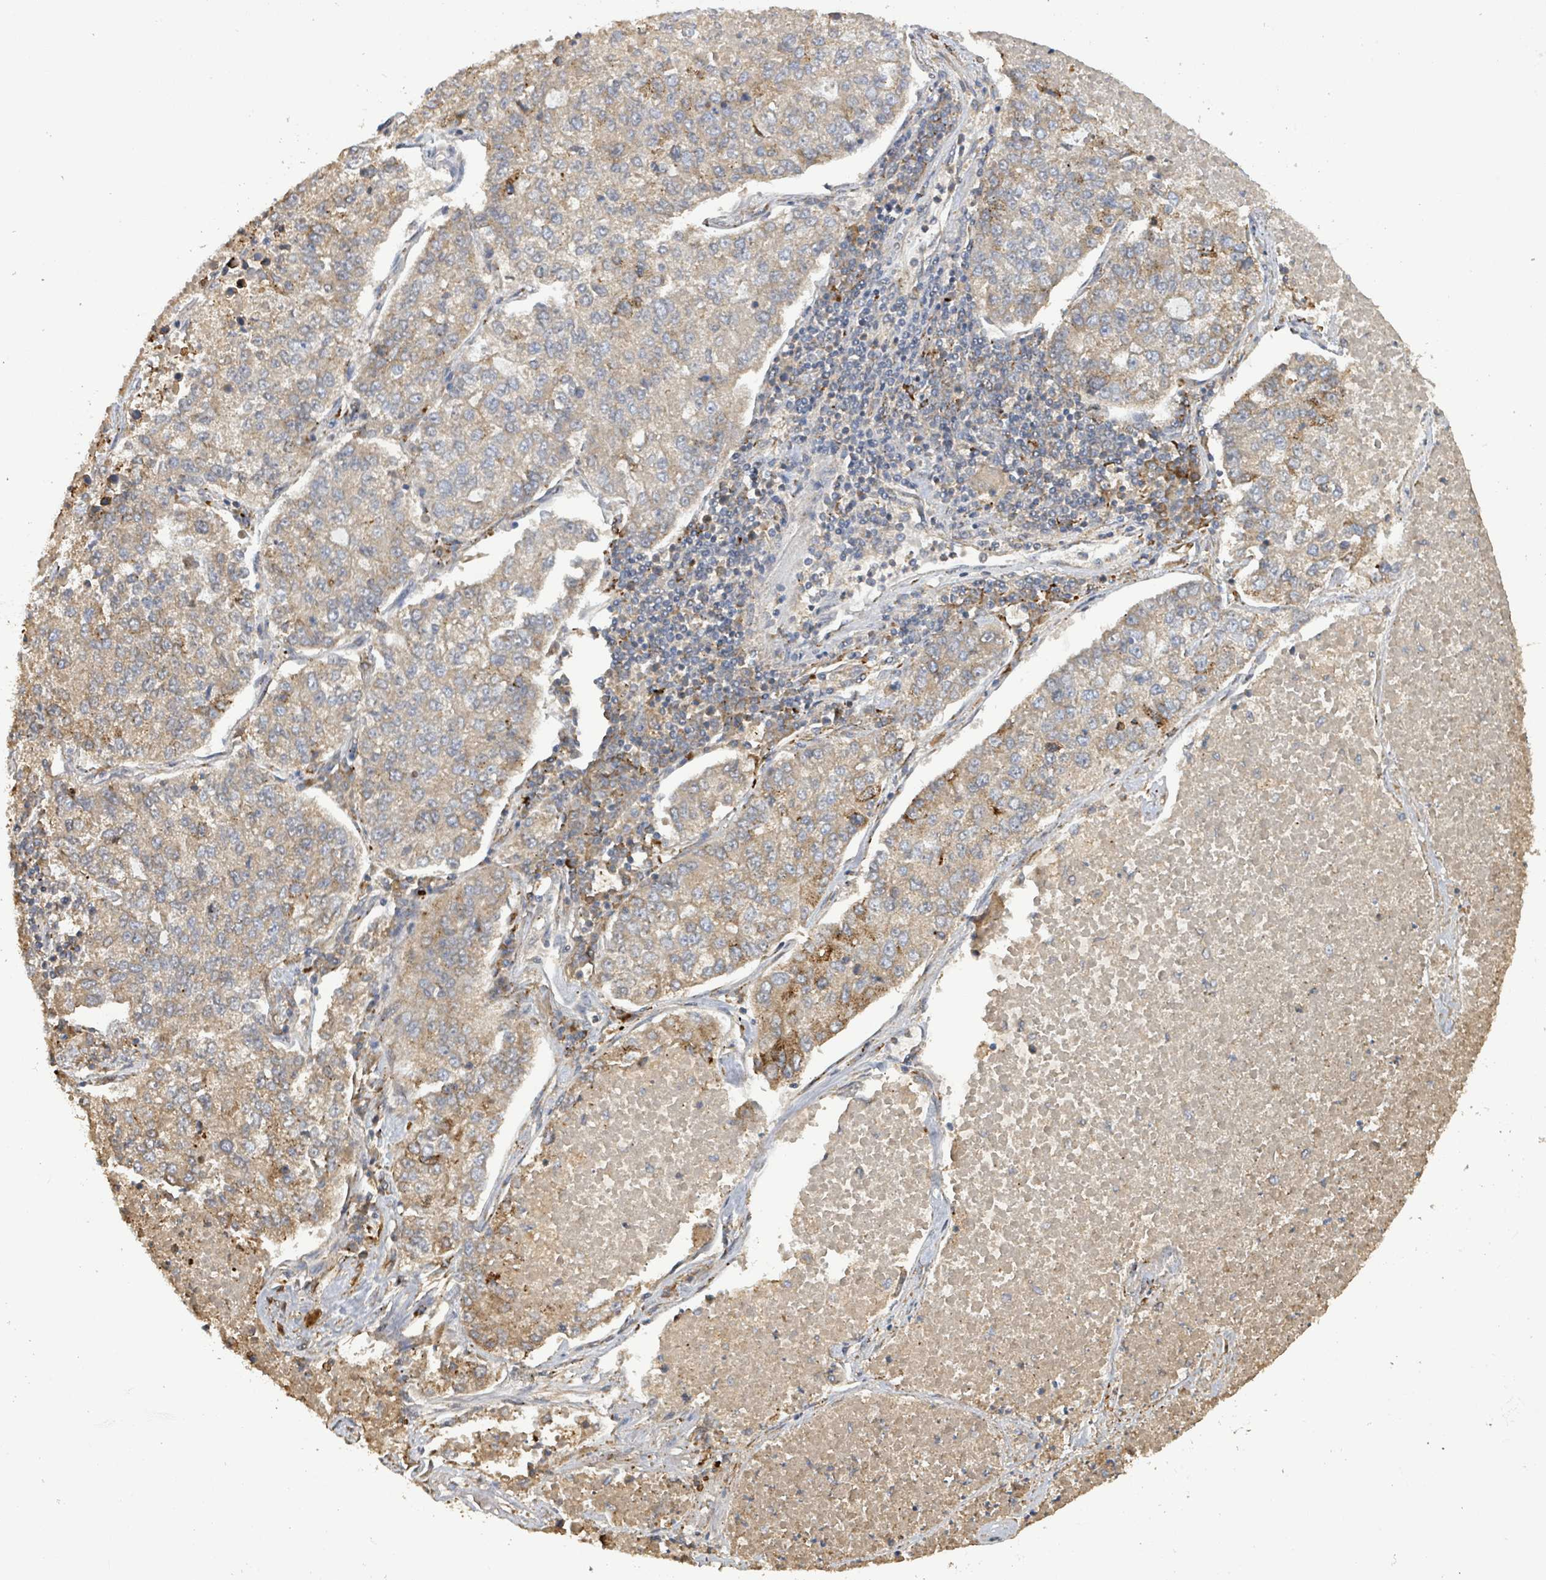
{"staining": {"intensity": "moderate", "quantity": "<25%", "location": "cytoplasmic/membranous"}, "tissue": "lung cancer", "cell_type": "Tumor cells", "image_type": "cancer", "snomed": [{"axis": "morphology", "description": "Adenocarcinoma, NOS"}, {"axis": "topography", "description": "Lung"}], "caption": "Protein staining of lung cancer tissue exhibits moderate cytoplasmic/membranous staining in about <25% of tumor cells.", "gene": "STARD4", "patient": {"sex": "male", "age": 49}}